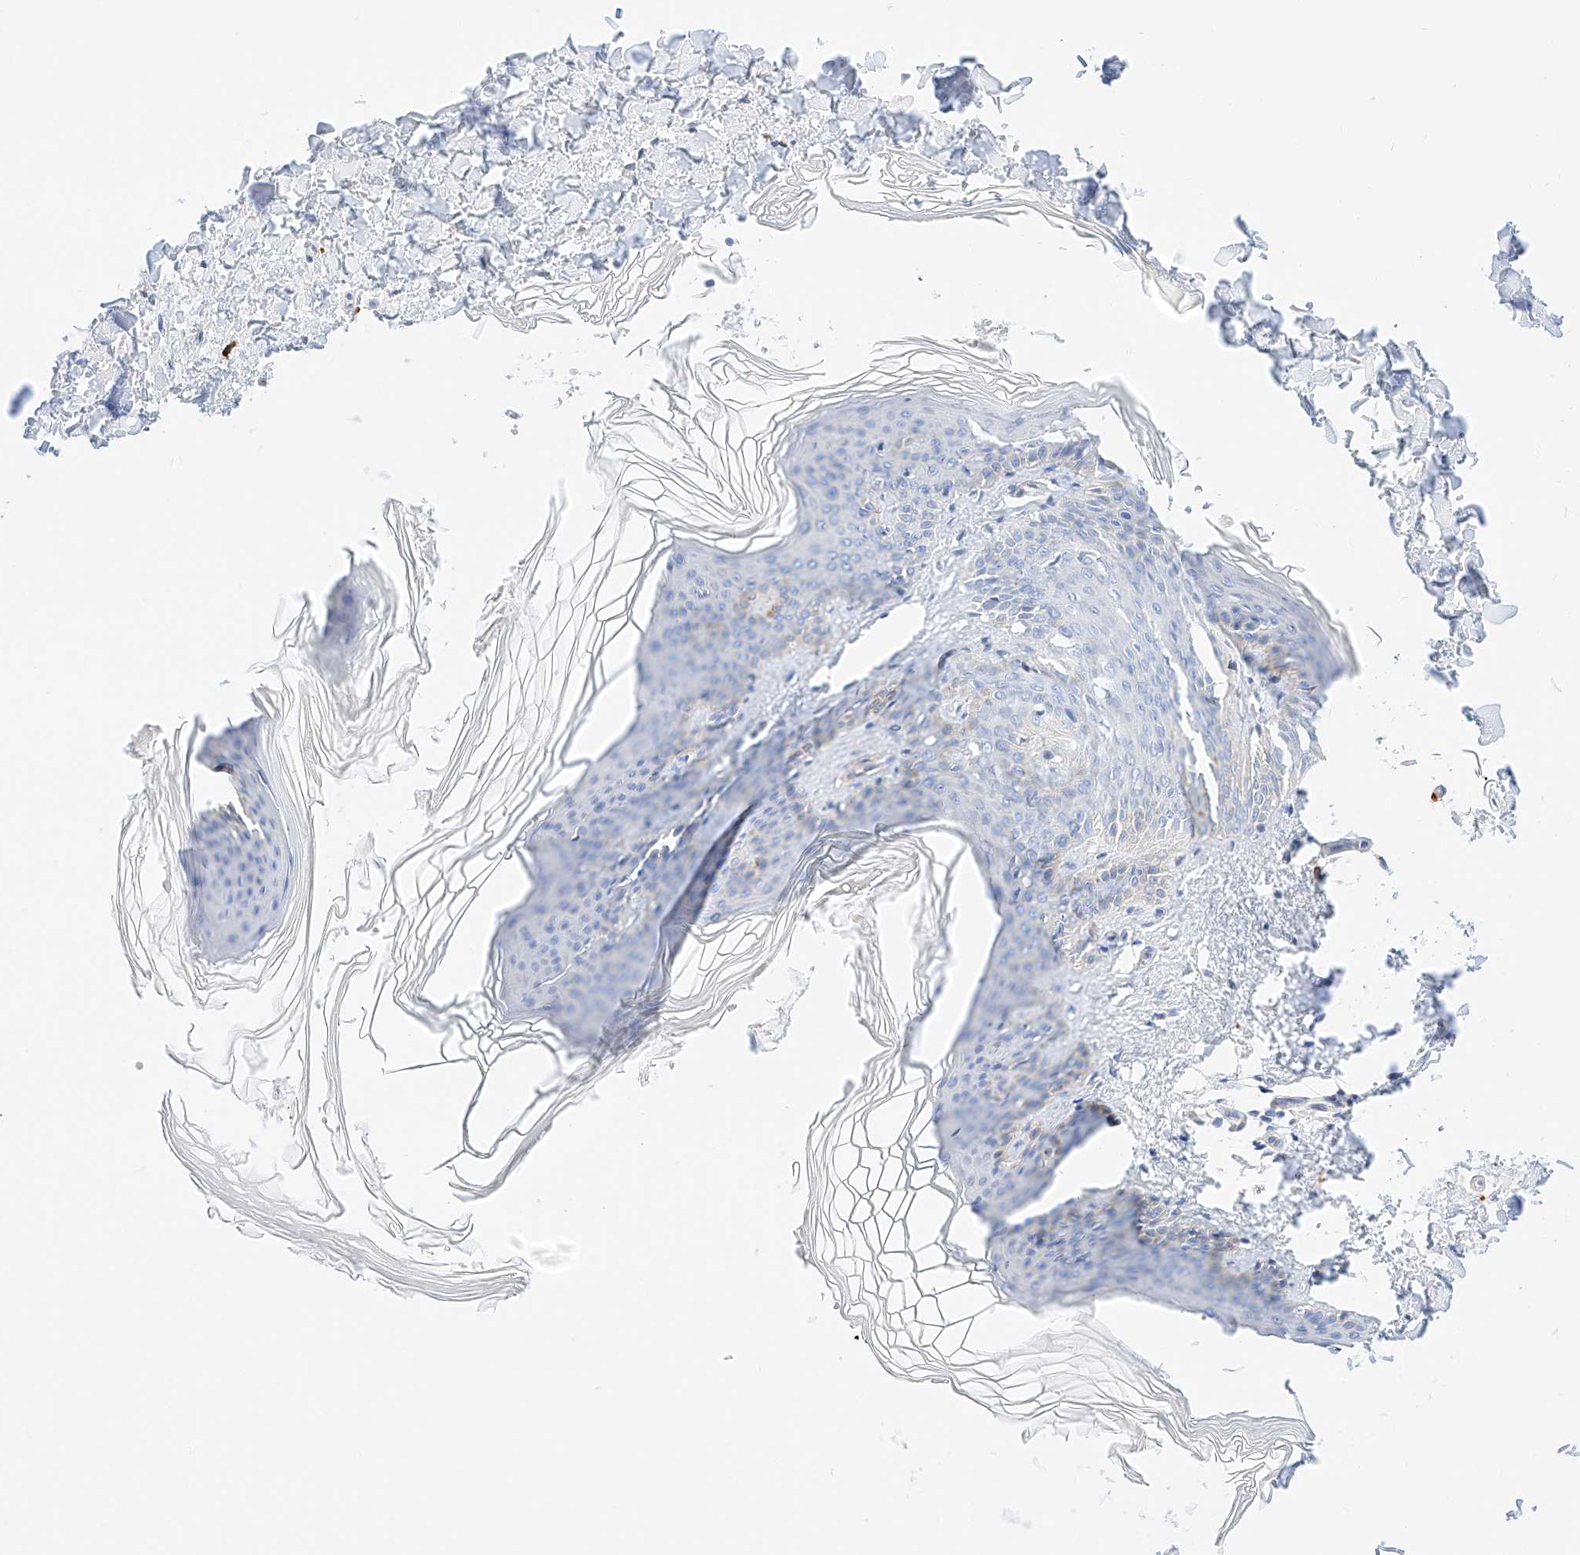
{"staining": {"intensity": "negative", "quantity": "none", "location": "none"}, "tissue": "skin", "cell_type": "Fibroblasts", "image_type": "normal", "snomed": [{"axis": "morphology", "description": "Normal tissue, NOS"}, {"axis": "topography", "description": "Skin"}], "caption": "The IHC image has no significant staining in fibroblasts of skin.", "gene": "CDCP2", "patient": {"sex": "female", "age": 27}}